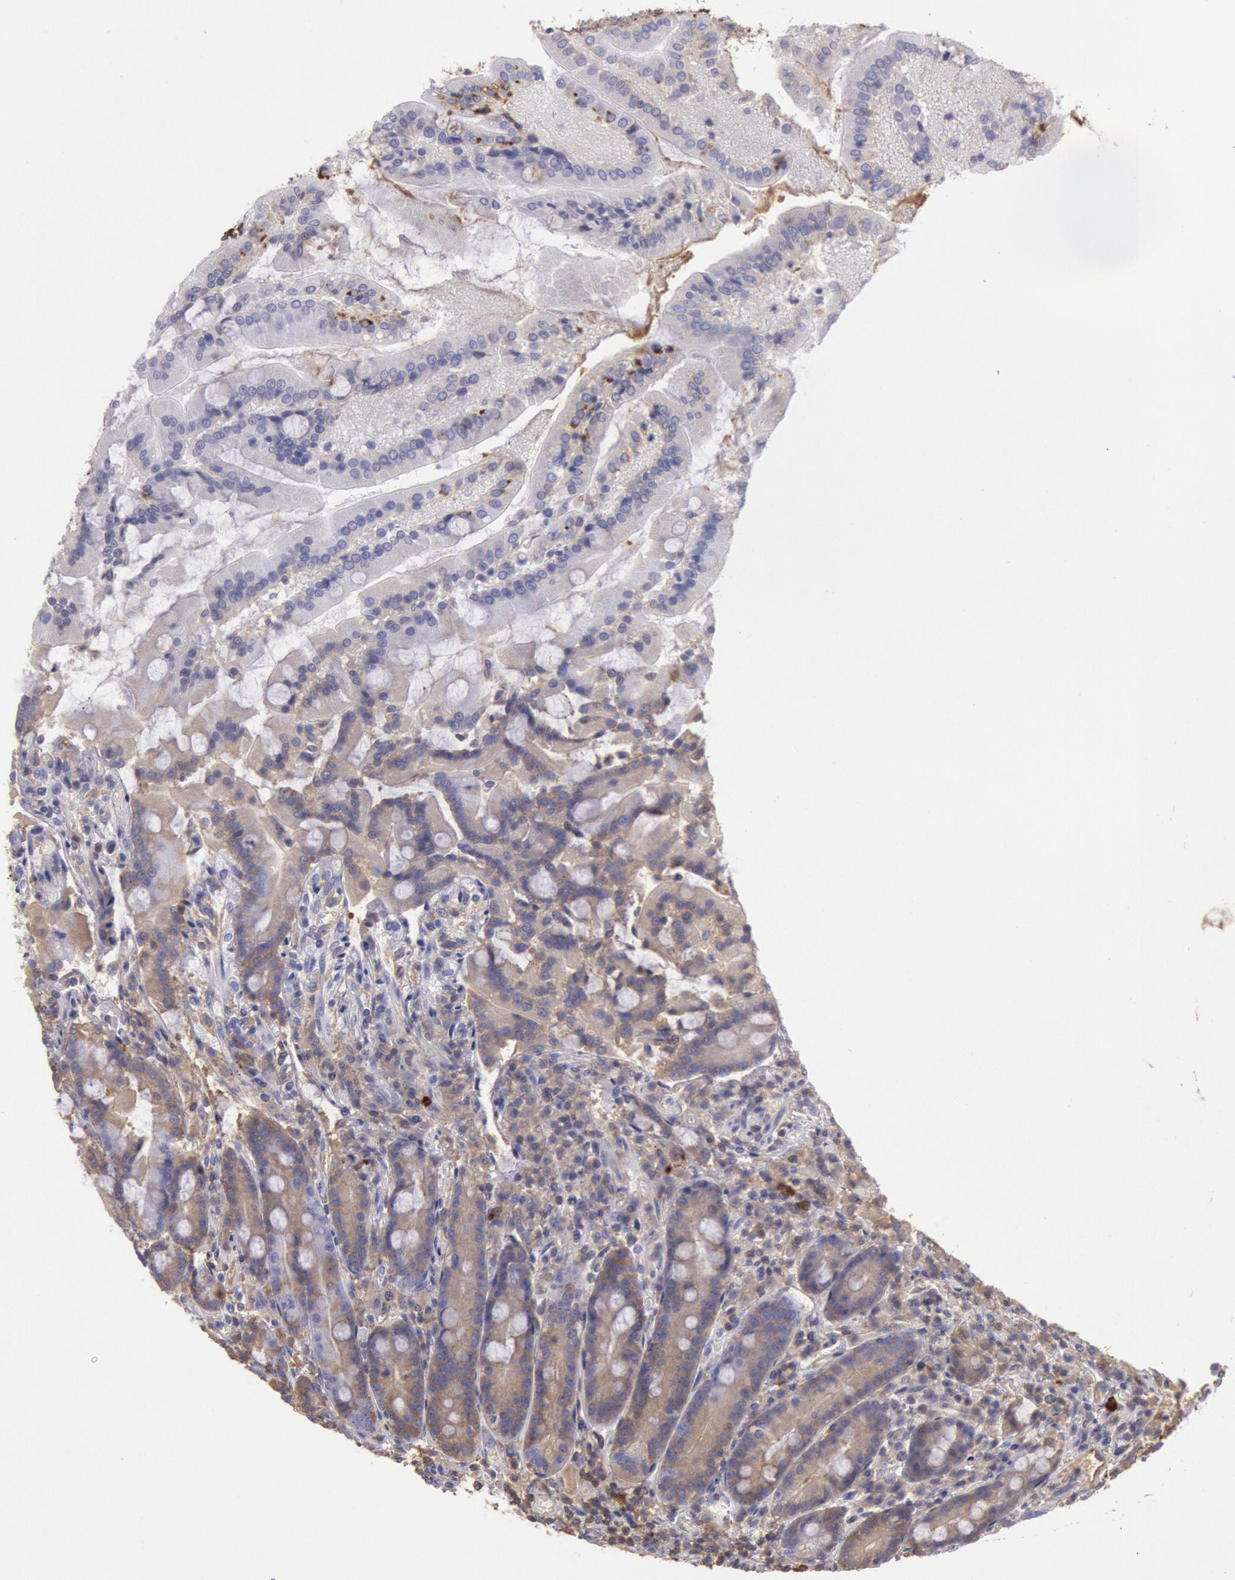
{"staining": {"intensity": "weak", "quantity": "25%-75%", "location": "cytoplasmic/membranous"}, "tissue": "duodenum", "cell_type": "Glandular cells", "image_type": "normal", "snomed": [{"axis": "morphology", "description": "Normal tissue, NOS"}, {"axis": "topography", "description": "Duodenum"}], "caption": "Protein analysis of benign duodenum shows weak cytoplasmic/membranous staining in approximately 25%-75% of glandular cells. The staining was performed using DAB (3,3'-diaminobenzidine) to visualize the protein expression in brown, while the nuclei were stained in blue with hematoxylin (Magnification: 20x).", "gene": "IGHG1", "patient": {"sex": "female", "age": 64}}